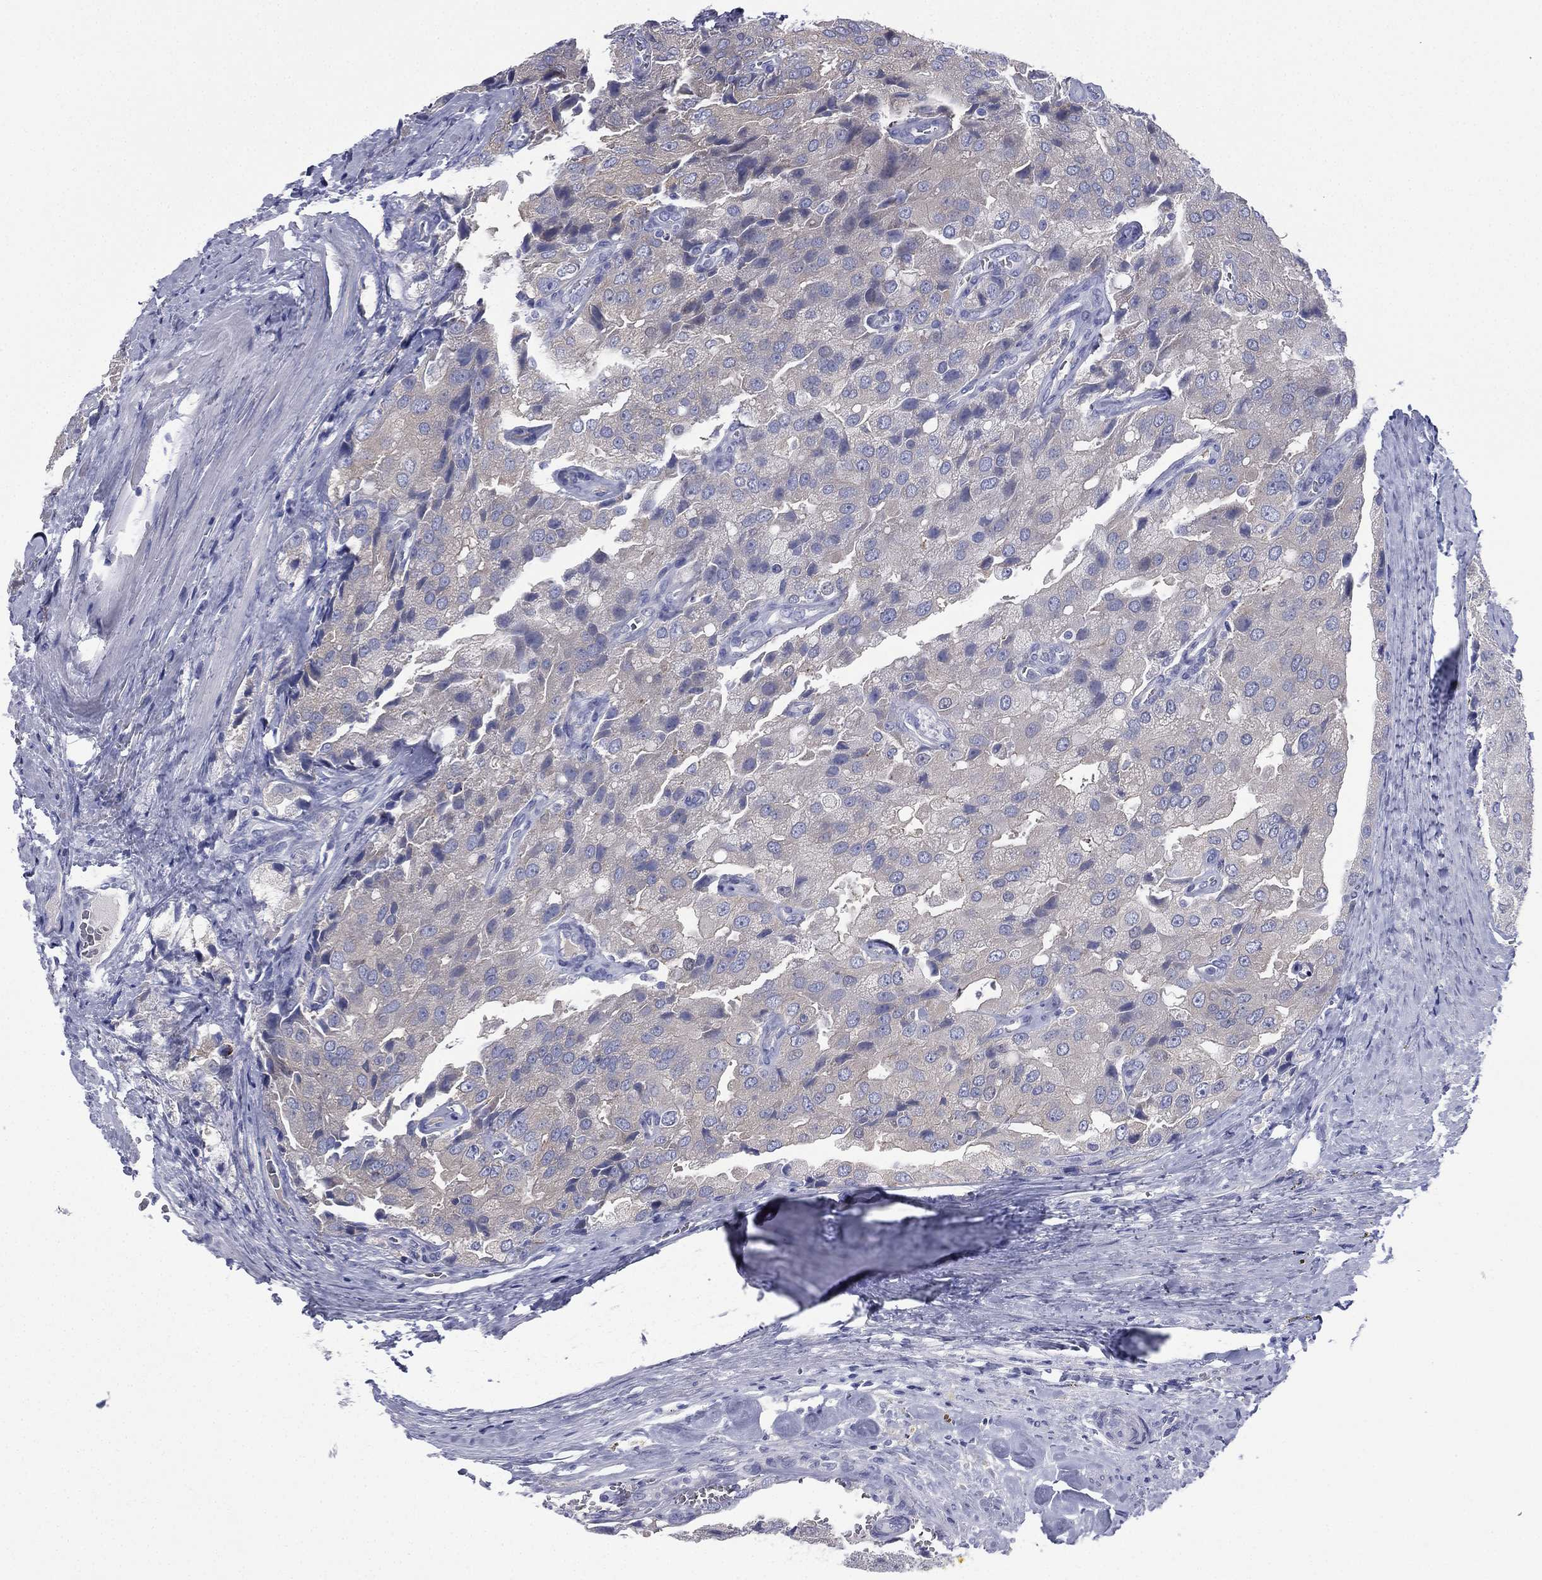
{"staining": {"intensity": "negative", "quantity": "none", "location": "none"}, "tissue": "prostate cancer", "cell_type": "Tumor cells", "image_type": "cancer", "snomed": [{"axis": "morphology", "description": "Adenocarcinoma, NOS"}, {"axis": "topography", "description": "Prostate and seminal vesicle, NOS"}, {"axis": "topography", "description": "Prostate"}], "caption": "Protein analysis of prostate adenocarcinoma demonstrates no significant positivity in tumor cells.", "gene": "FCER2", "patient": {"sex": "male", "age": 67}}